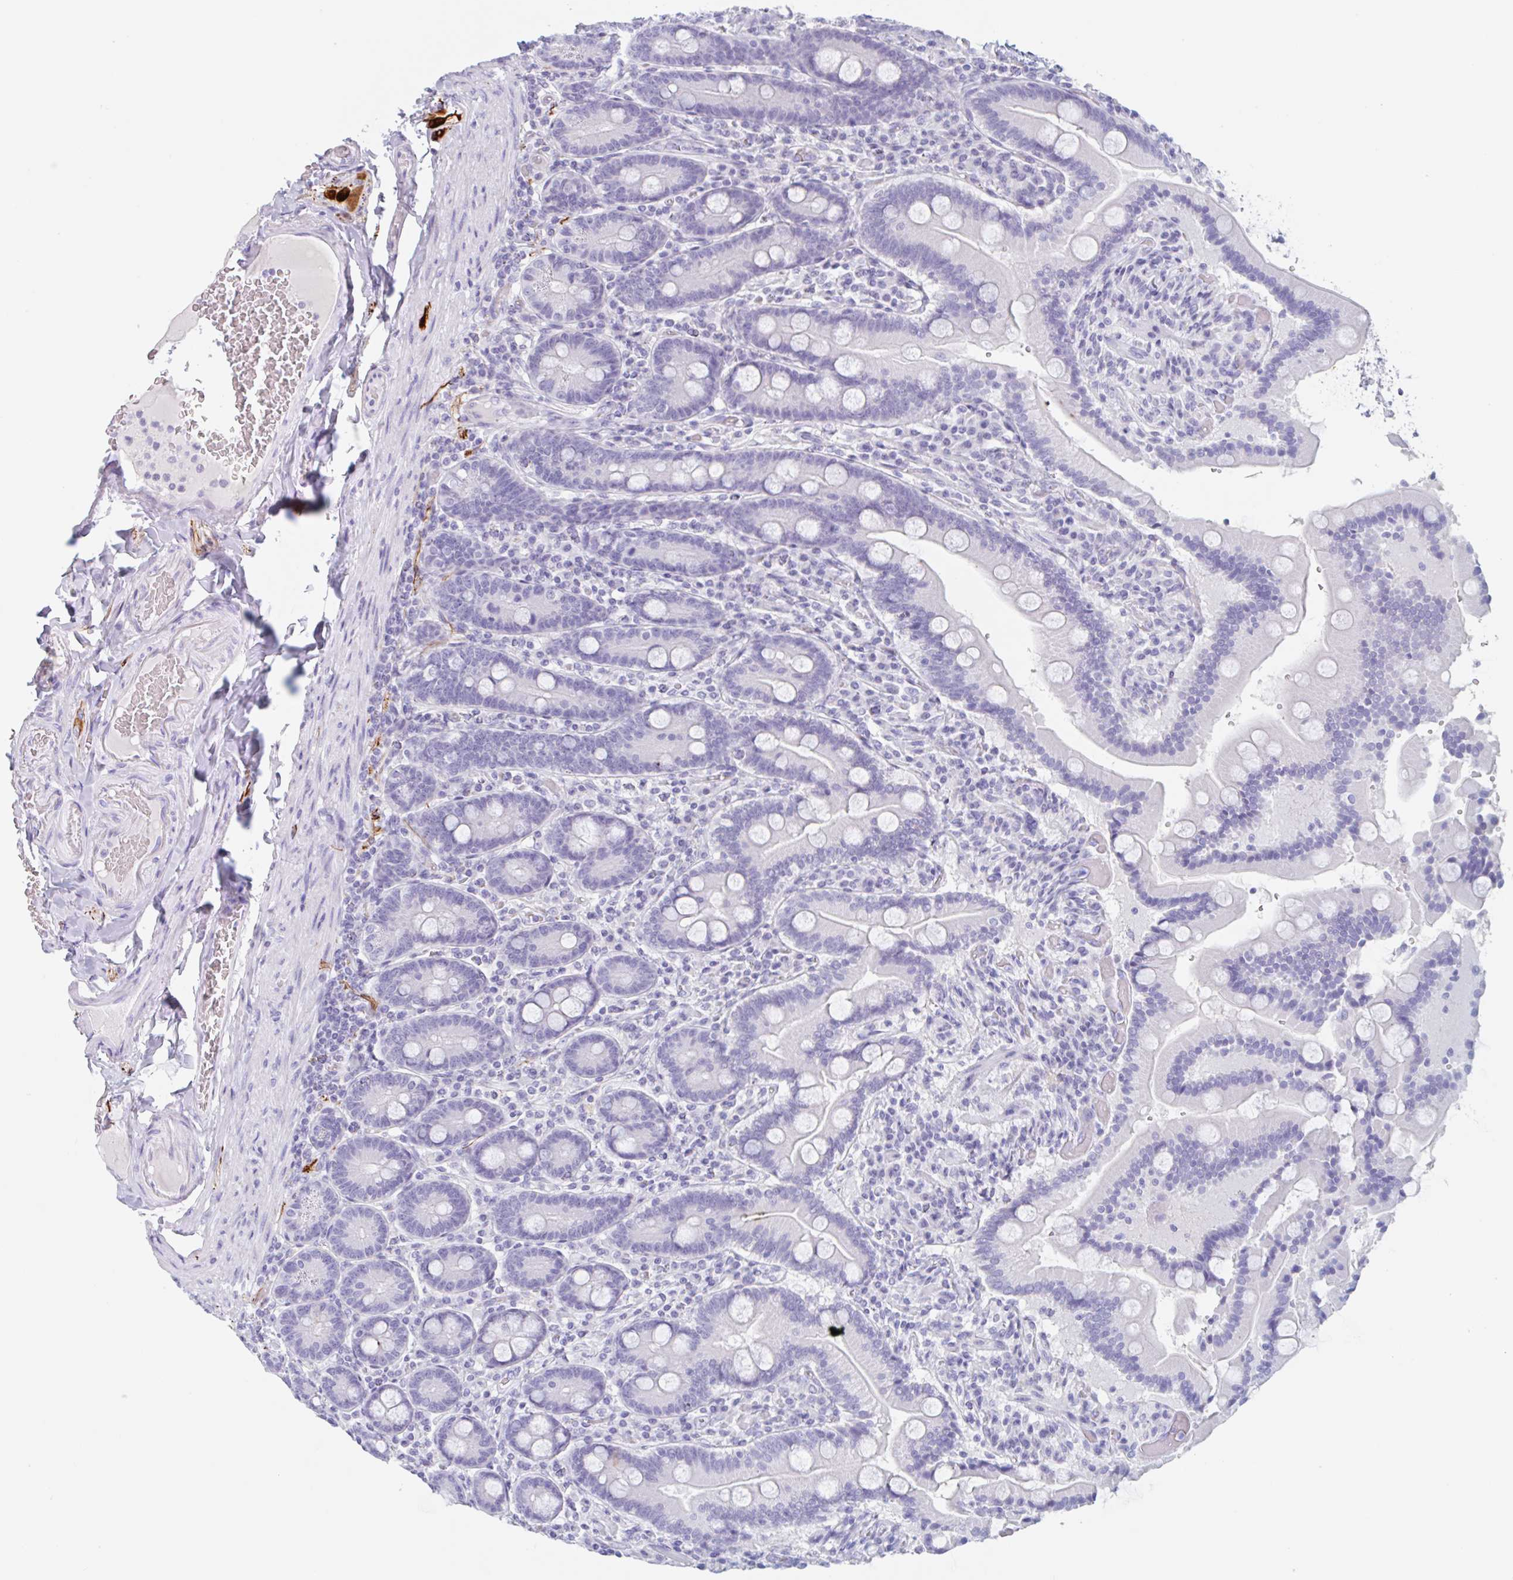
{"staining": {"intensity": "negative", "quantity": "none", "location": "none"}, "tissue": "duodenum", "cell_type": "Glandular cells", "image_type": "normal", "snomed": [{"axis": "morphology", "description": "Normal tissue, NOS"}, {"axis": "topography", "description": "Duodenum"}], "caption": "Immunohistochemistry (IHC) of normal duodenum displays no staining in glandular cells.", "gene": "EMC4", "patient": {"sex": "female", "age": 62}}